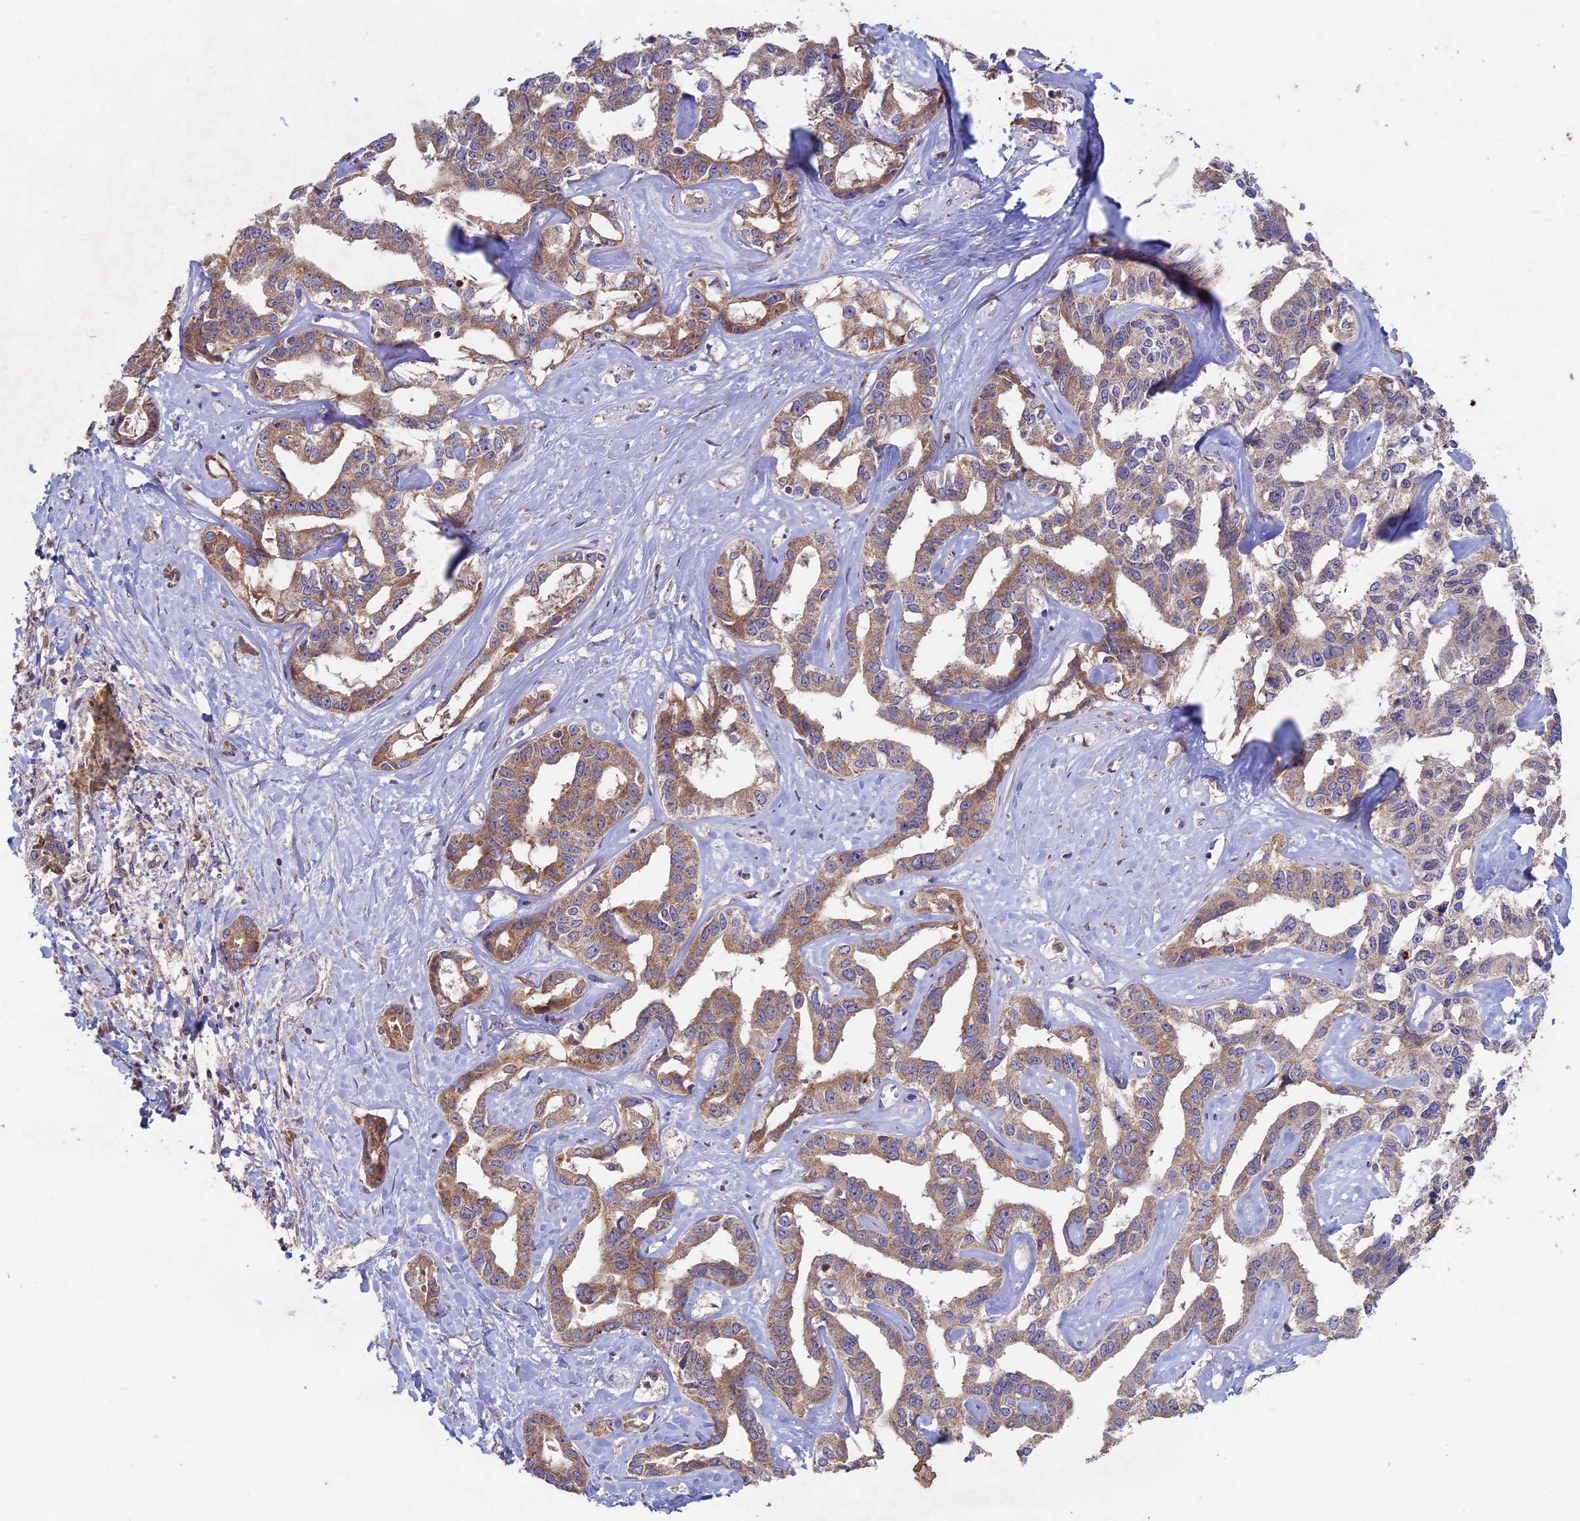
{"staining": {"intensity": "moderate", "quantity": ">75%", "location": "cytoplasmic/membranous"}, "tissue": "liver cancer", "cell_type": "Tumor cells", "image_type": "cancer", "snomed": [{"axis": "morphology", "description": "Cholangiocarcinoma"}, {"axis": "topography", "description": "Liver"}], "caption": "An immunohistochemistry photomicrograph of neoplastic tissue is shown. Protein staining in brown labels moderate cytoplasmic/membranous positivity in cholangiocarcinoma (liver) within tumor cells.", "gene": "RCCD1", "patient": {"sex": "male", "age": 59}}